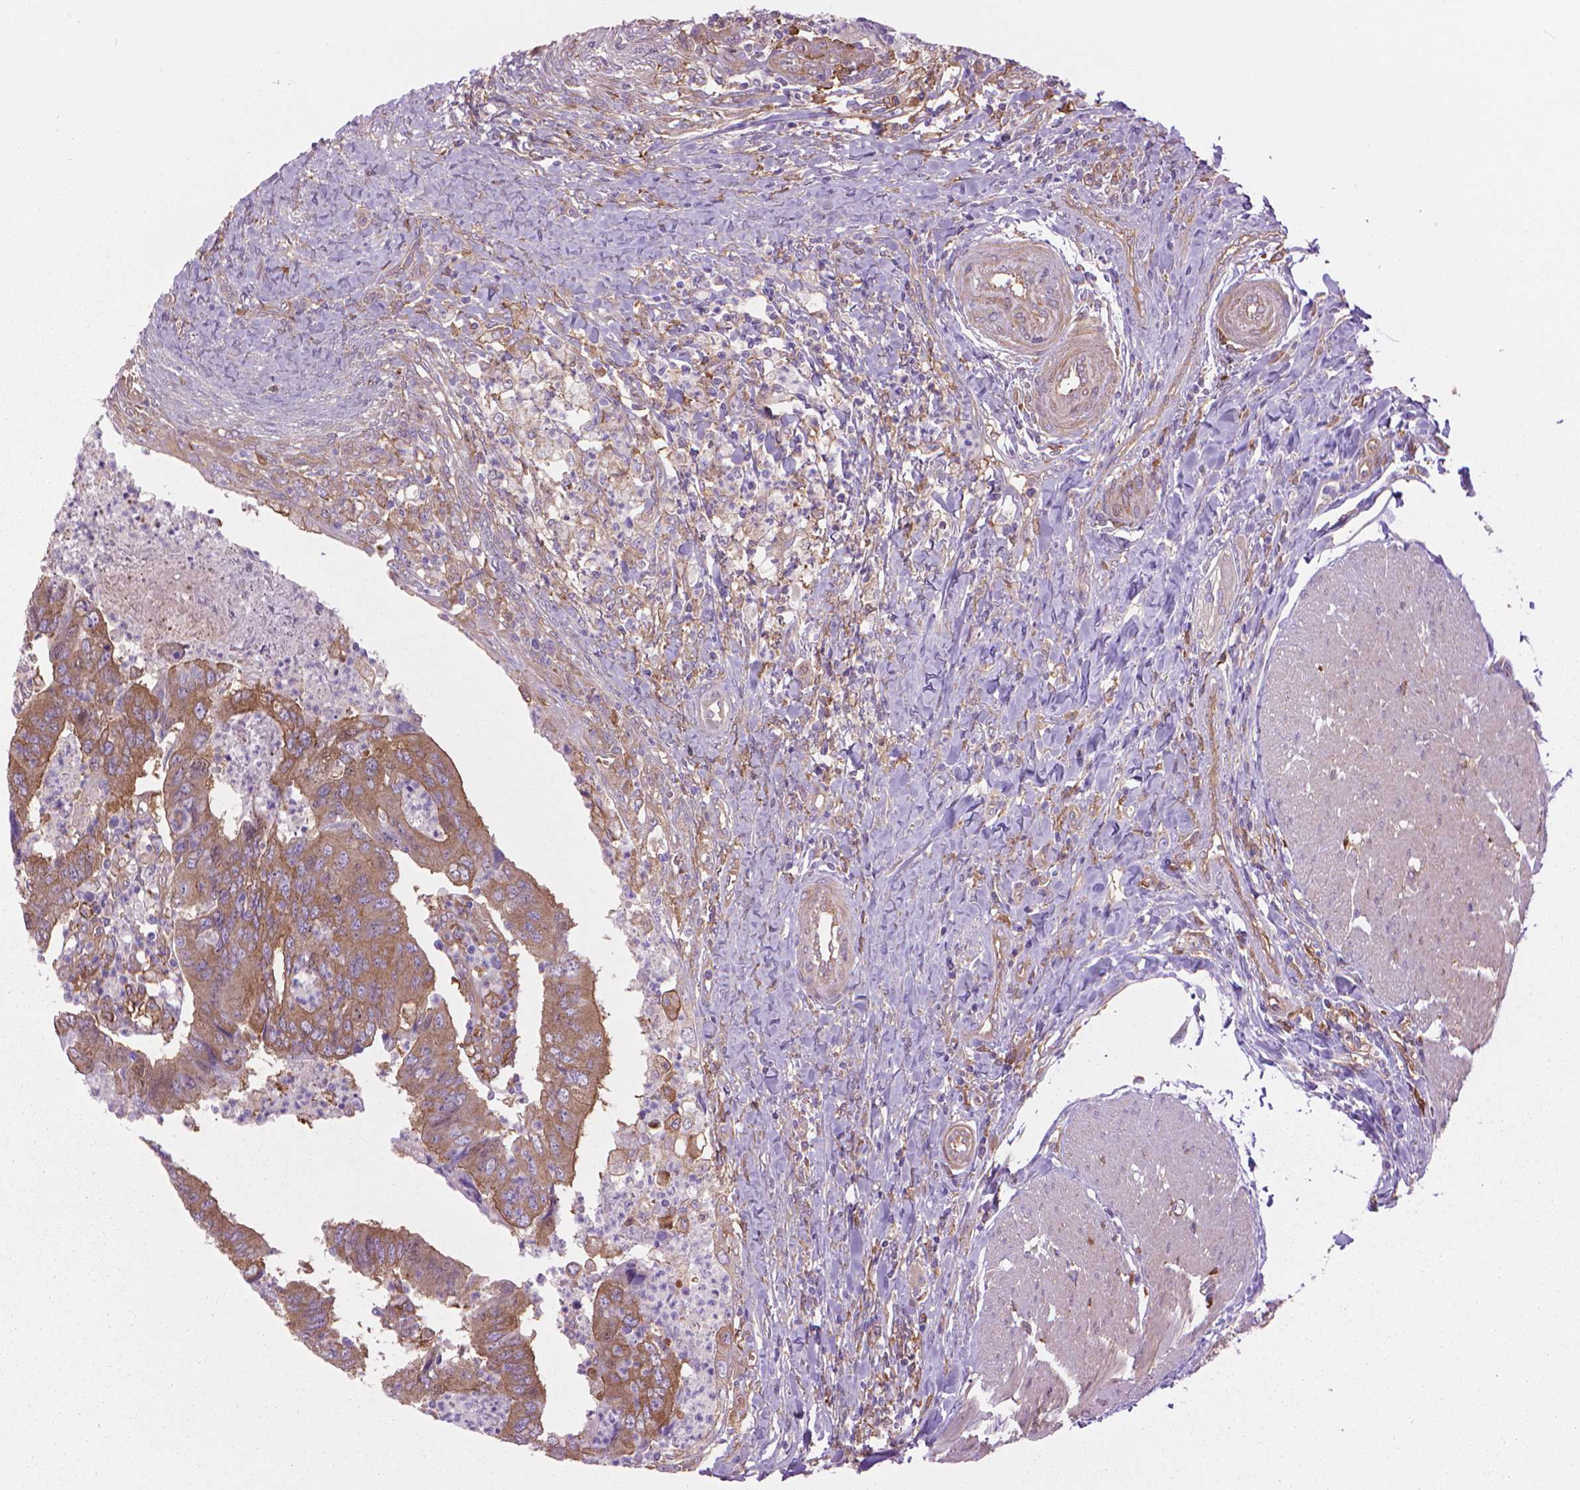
{"staining": {"intensity": "weak", "quantity": ">75%", "location": "cytoplasmic/membranous"}, "tissue": "colorectal cancer", "cell_type": "Tumor cells", "image_type": "cancer", "snomed": [{"axis": "morphology", "description": "Adenocarcinoma, NOS"}, {"axis": "topography", "description": "Colon"}], "caption": "Immunohistochemical staining of colorectal cancer shows low levels of weak cytoplasmic/membranous staining in about >75% of tumor cells.", "gene": "CORO1B", "patient": {"sex": "female", "age": 67}}